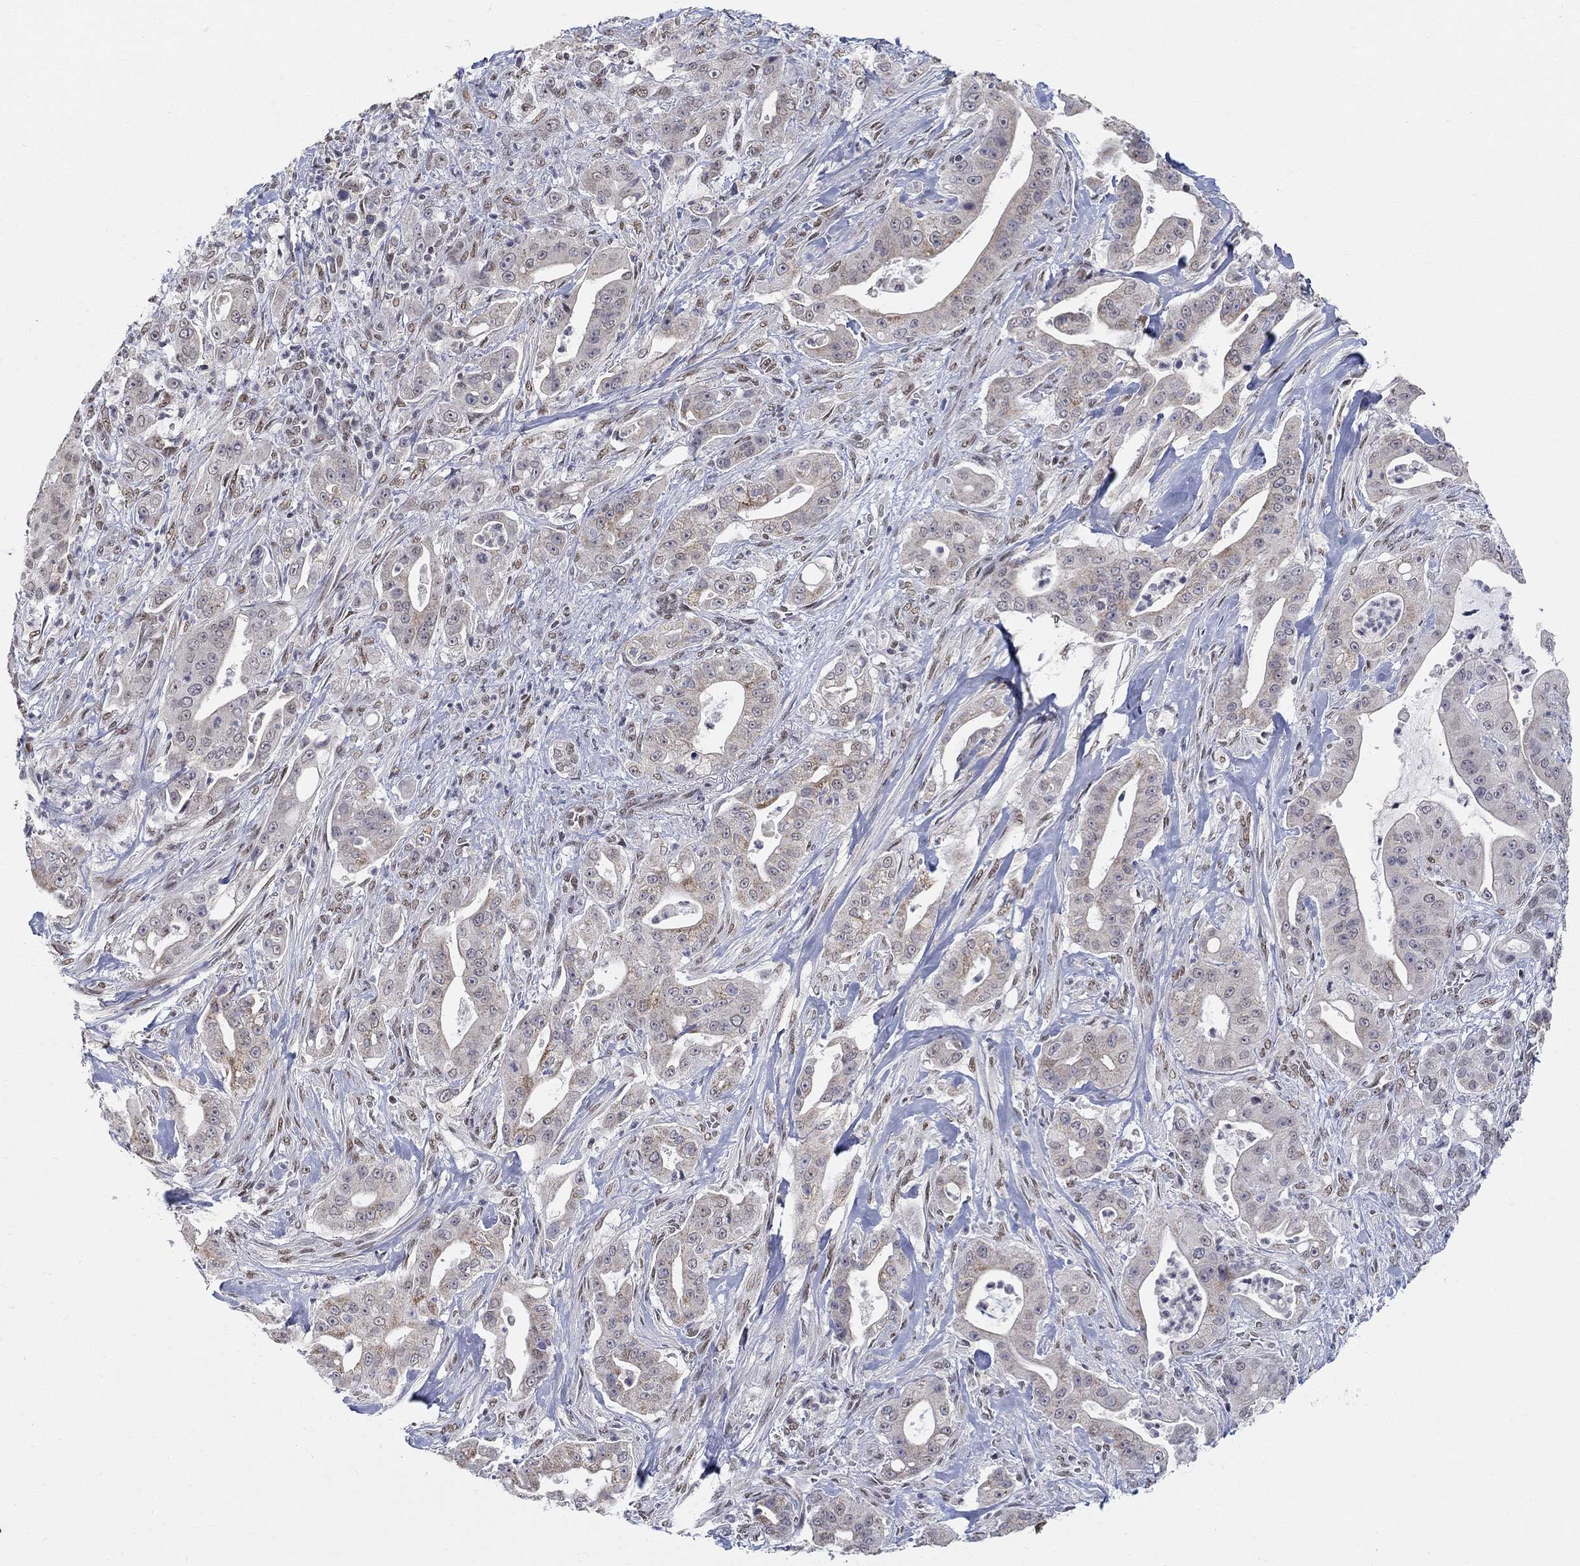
{"staining": {"intensity": "negative", "quantity": "none", "location": "none"}, "tissue": "pancreatic cancer", "cell_type": "Tumor cells", "image_type": "cancer", "snomed": [{"axis": "morphology", "description": "Normal tissue, NOS"}, {"axis": "morphology", "description": "Inflammation, NOS"}, {"axis": "morphology", "description": "Adenocarcinoma, NOS"}, {"axis": "topography", "description": "Pancreas"}], "caption": "Photomicrograph shows no significant protein positivity in tumor cells of pancreatic adenocarcinoma. The staining was performed using DAB to visualize the protein expression in brown, while the nuclei were stained in blue with hematoxylin (Magnification: 20x).", "gene": "KLF12", "patient": {"sex": "male", "age": 57}}